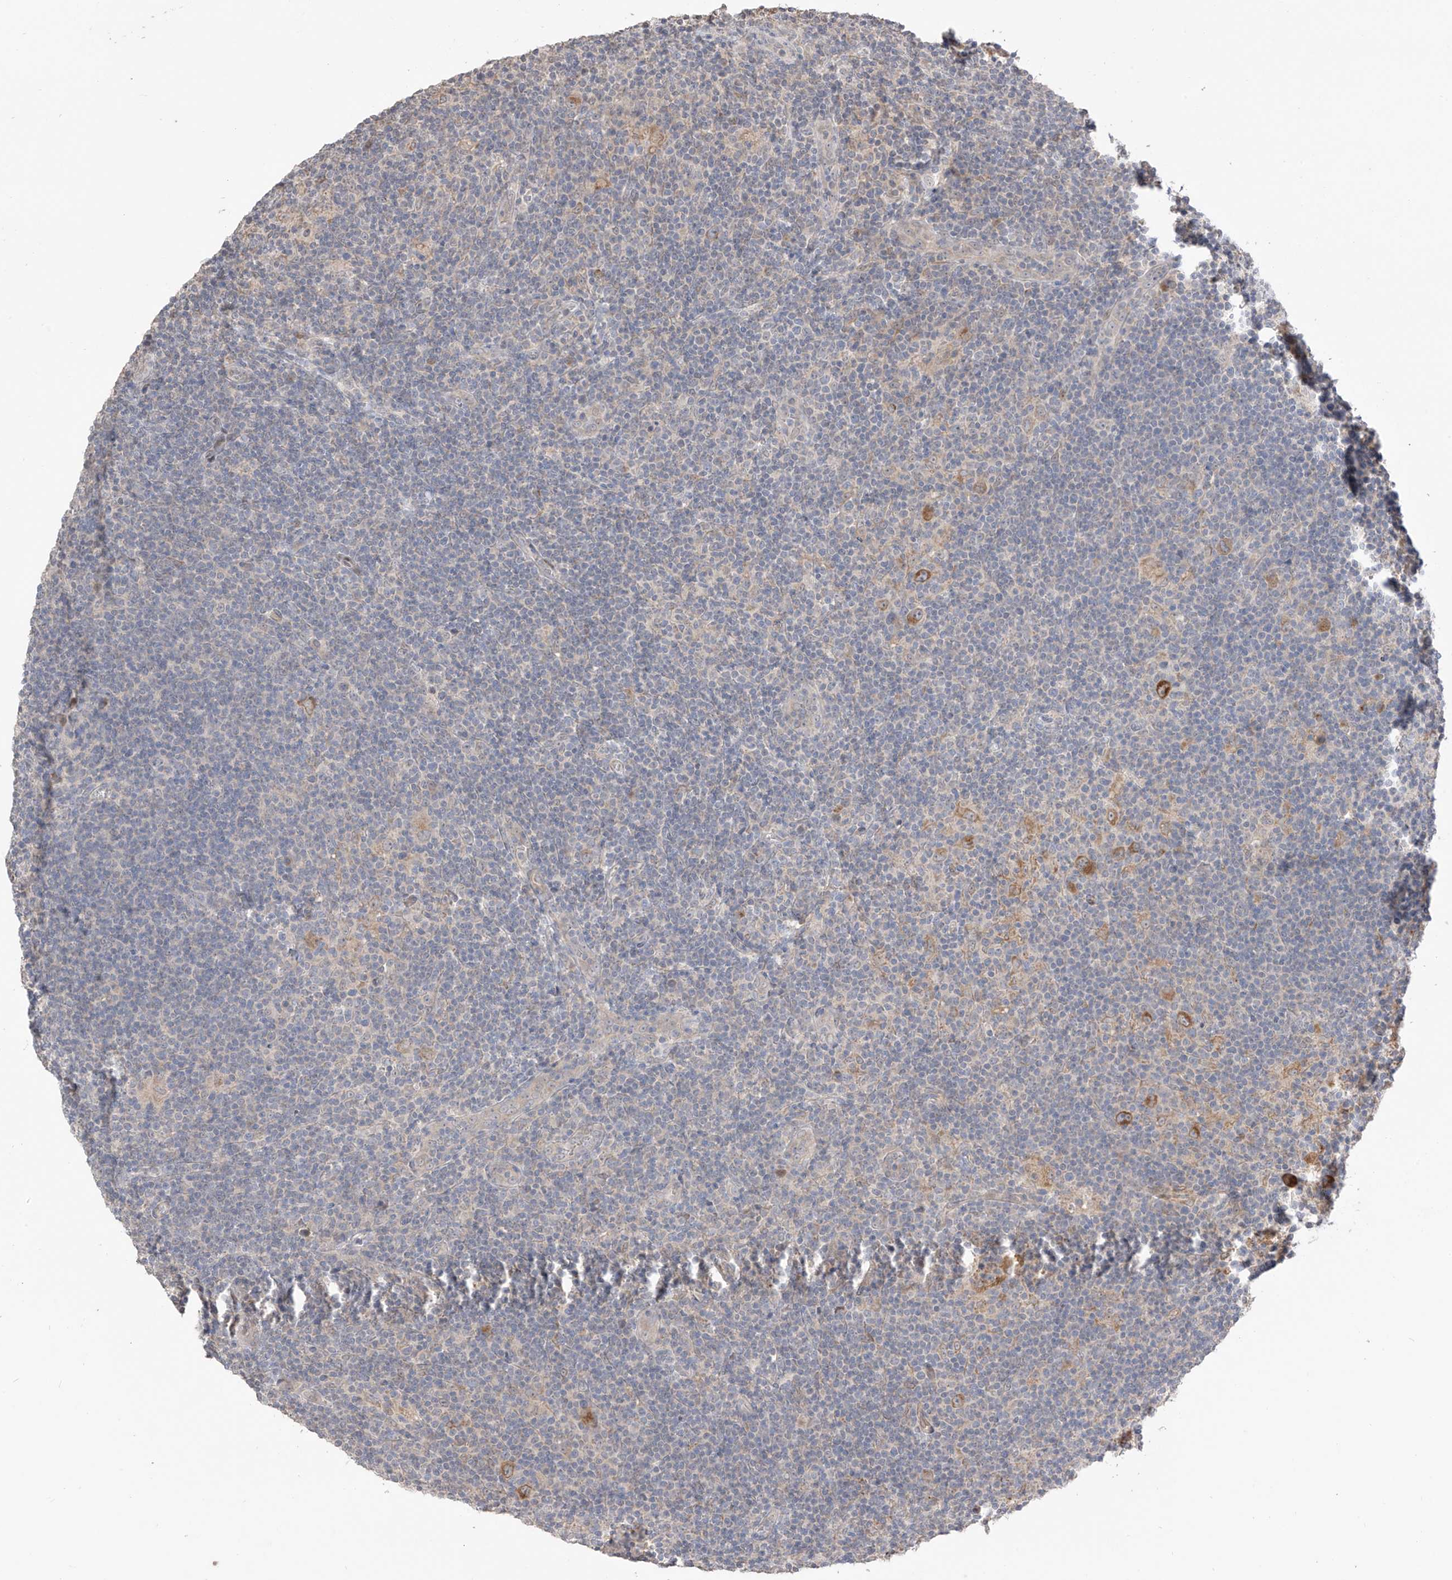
{"staining": {"intensity": "moderate", "quantity": "25%-75%", "location": "cytoplasmic/membranous"}, "tissue": "lymphoma", "cell_type": "Tumor cells", "image_type": "cancer", "snomed": [{"axis": "morphology", "description": "Hodgkin's disease, NOS"}, {"axis": "topography", "description": "Lymph node"}], "caption": "A photomicrograph showing moderate cytoplasmic/membranous expression in approximately 25%-75% of tumor cells in lymphoma, as visualized by brown immunohistochemical staining.", "gene": "LATS1", "patient": {"sex": "female", "age": 57}}